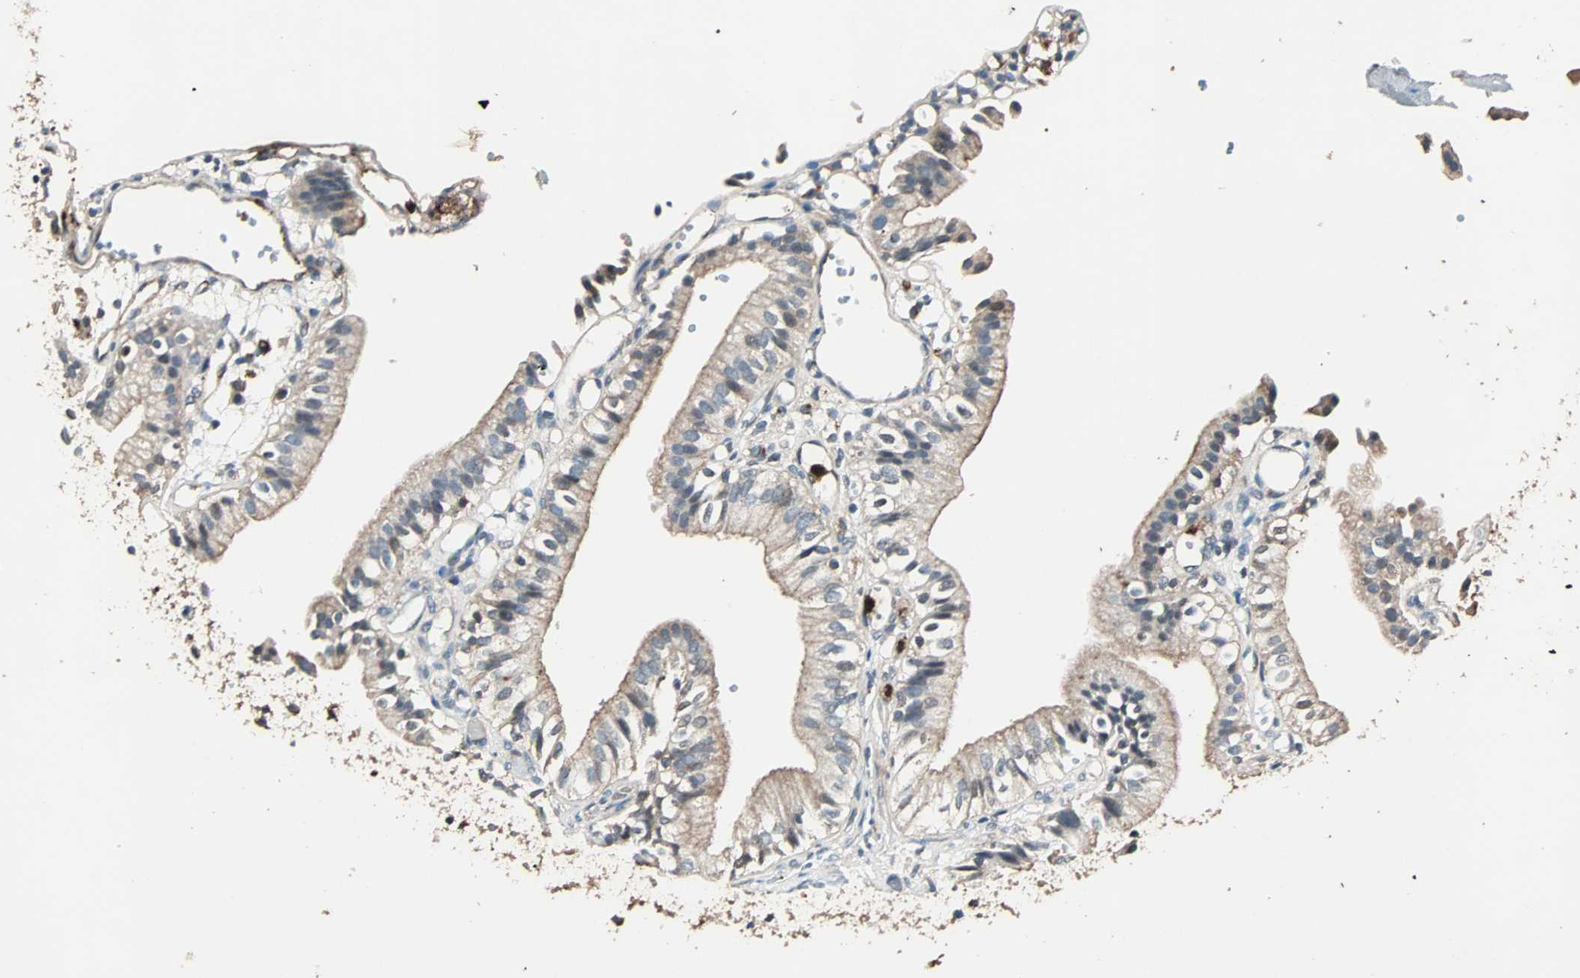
{"staining": {"intensity": "moderate", "quantity": ">75%", "location": "cytoplasmic/membranous"}, "tissue": "gallbladder", "cell_type": "Glandular cells", "image_type": "normal", "snomed": [{"axis": "morphology", "description": "Normal tissue, NOS"}, {"axis": "topography", "description": "Gallbladder"}], "caption": "Glandular cells reveal medium levels of moderate cytoplasmic/membranous expression in approximately >75% of cells in benign human gallbladder. Using DAB (brown) and hematoxylin (blue) stains, captured at high magnification using brightfield microscopy.", "gene": "GCK", "patient": {"sex": "male", "age": 65}}